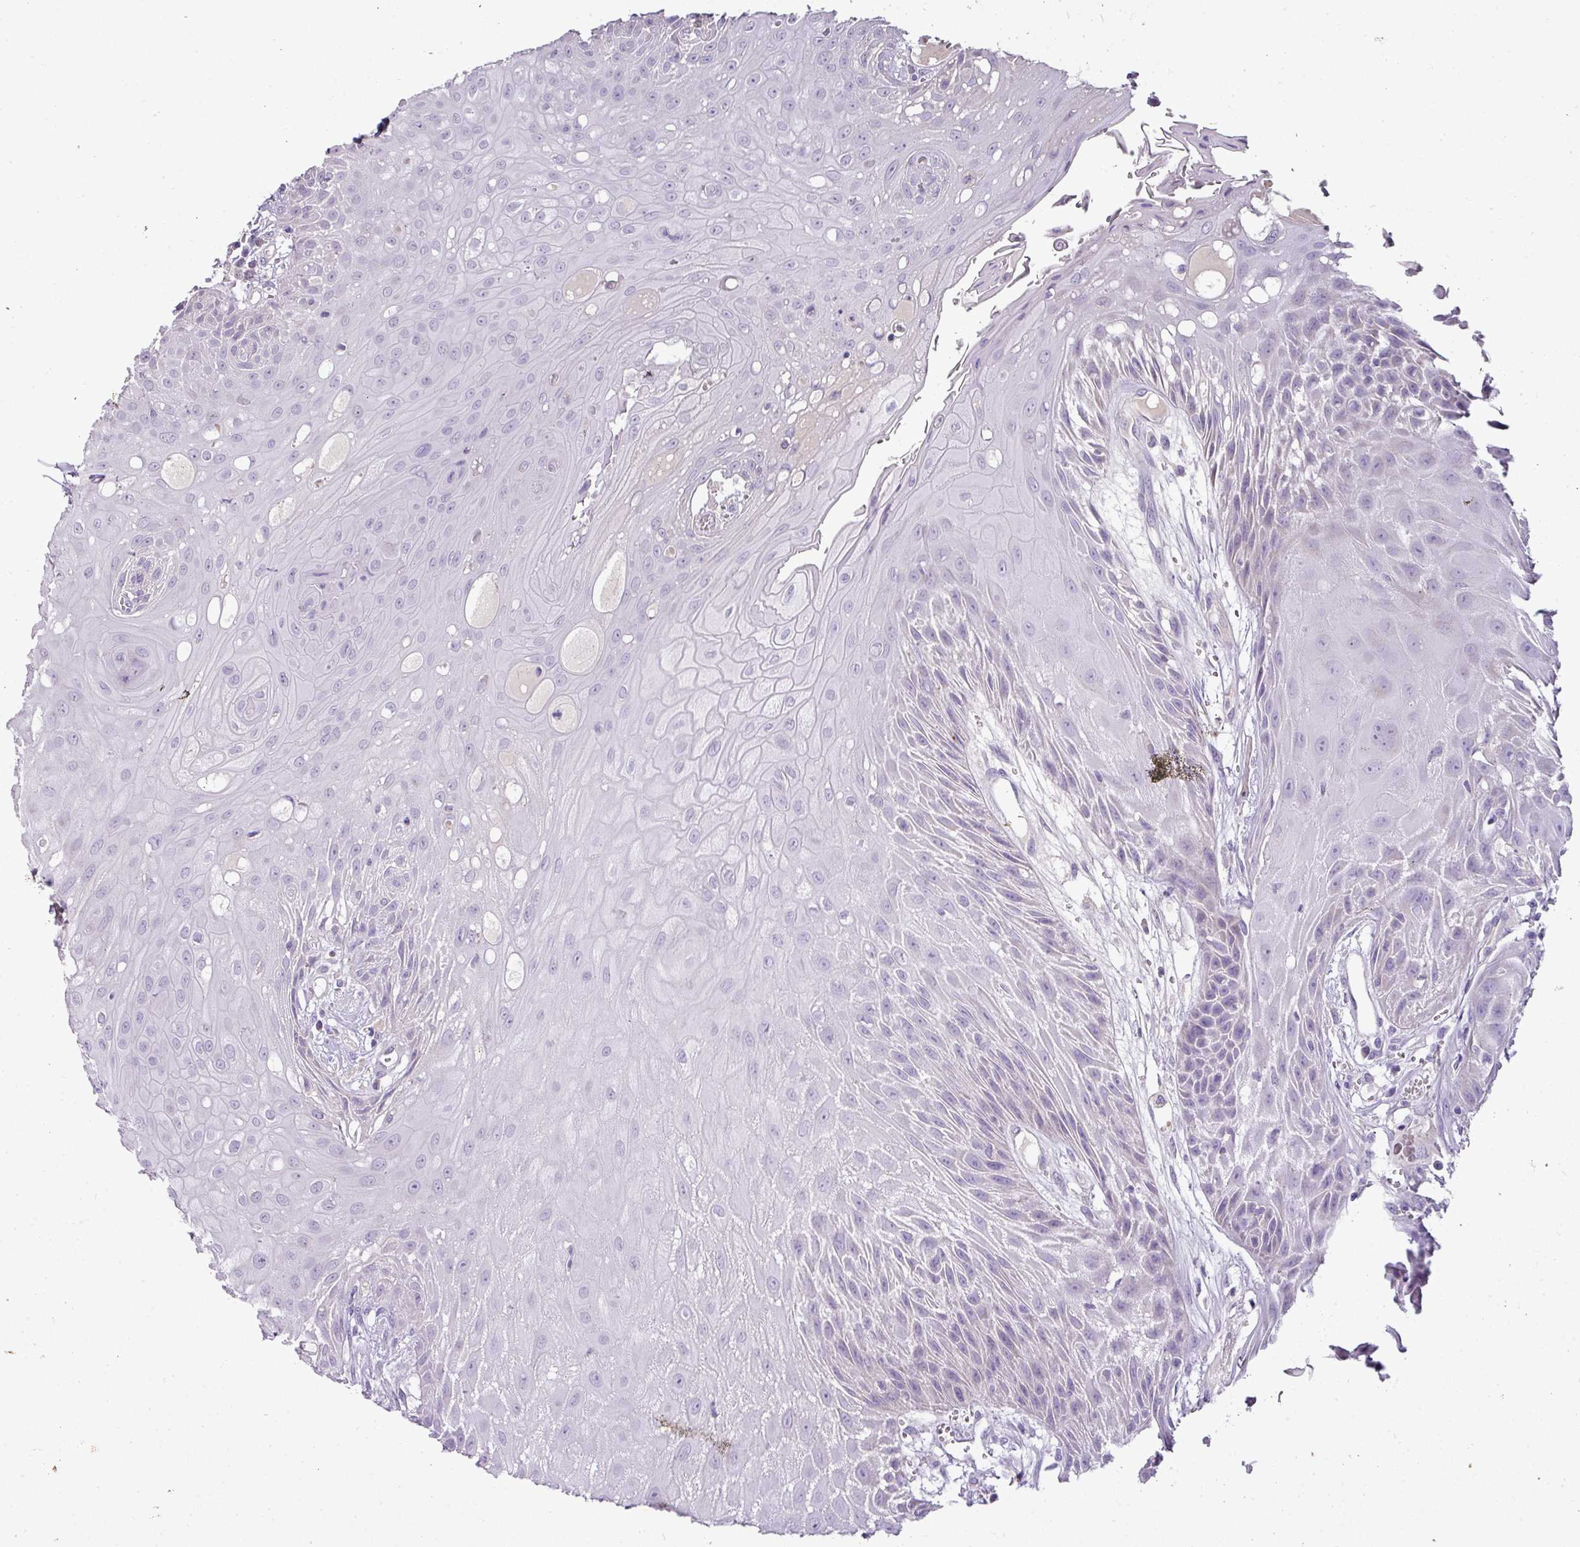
{"staining": {"intensity": "negative", "quantity": "none", "location": "none"}, "tissue": "head and neck cancer", "cell_type": "Tumor cells", "image_type": "cancer", "snomed": [{"axis": "morphology", "description": "Squamous cell carcinoma, NOS"}, {"axis": "topography", "description": "Head-Neck"}], "caption": "Squamous cell carcinoma (head and neck) was stained to show a protein in brown. There is no significant expression in tumor cells.", "gene": "BRINP2", "patient": {"sex": "female", "age": 73}}